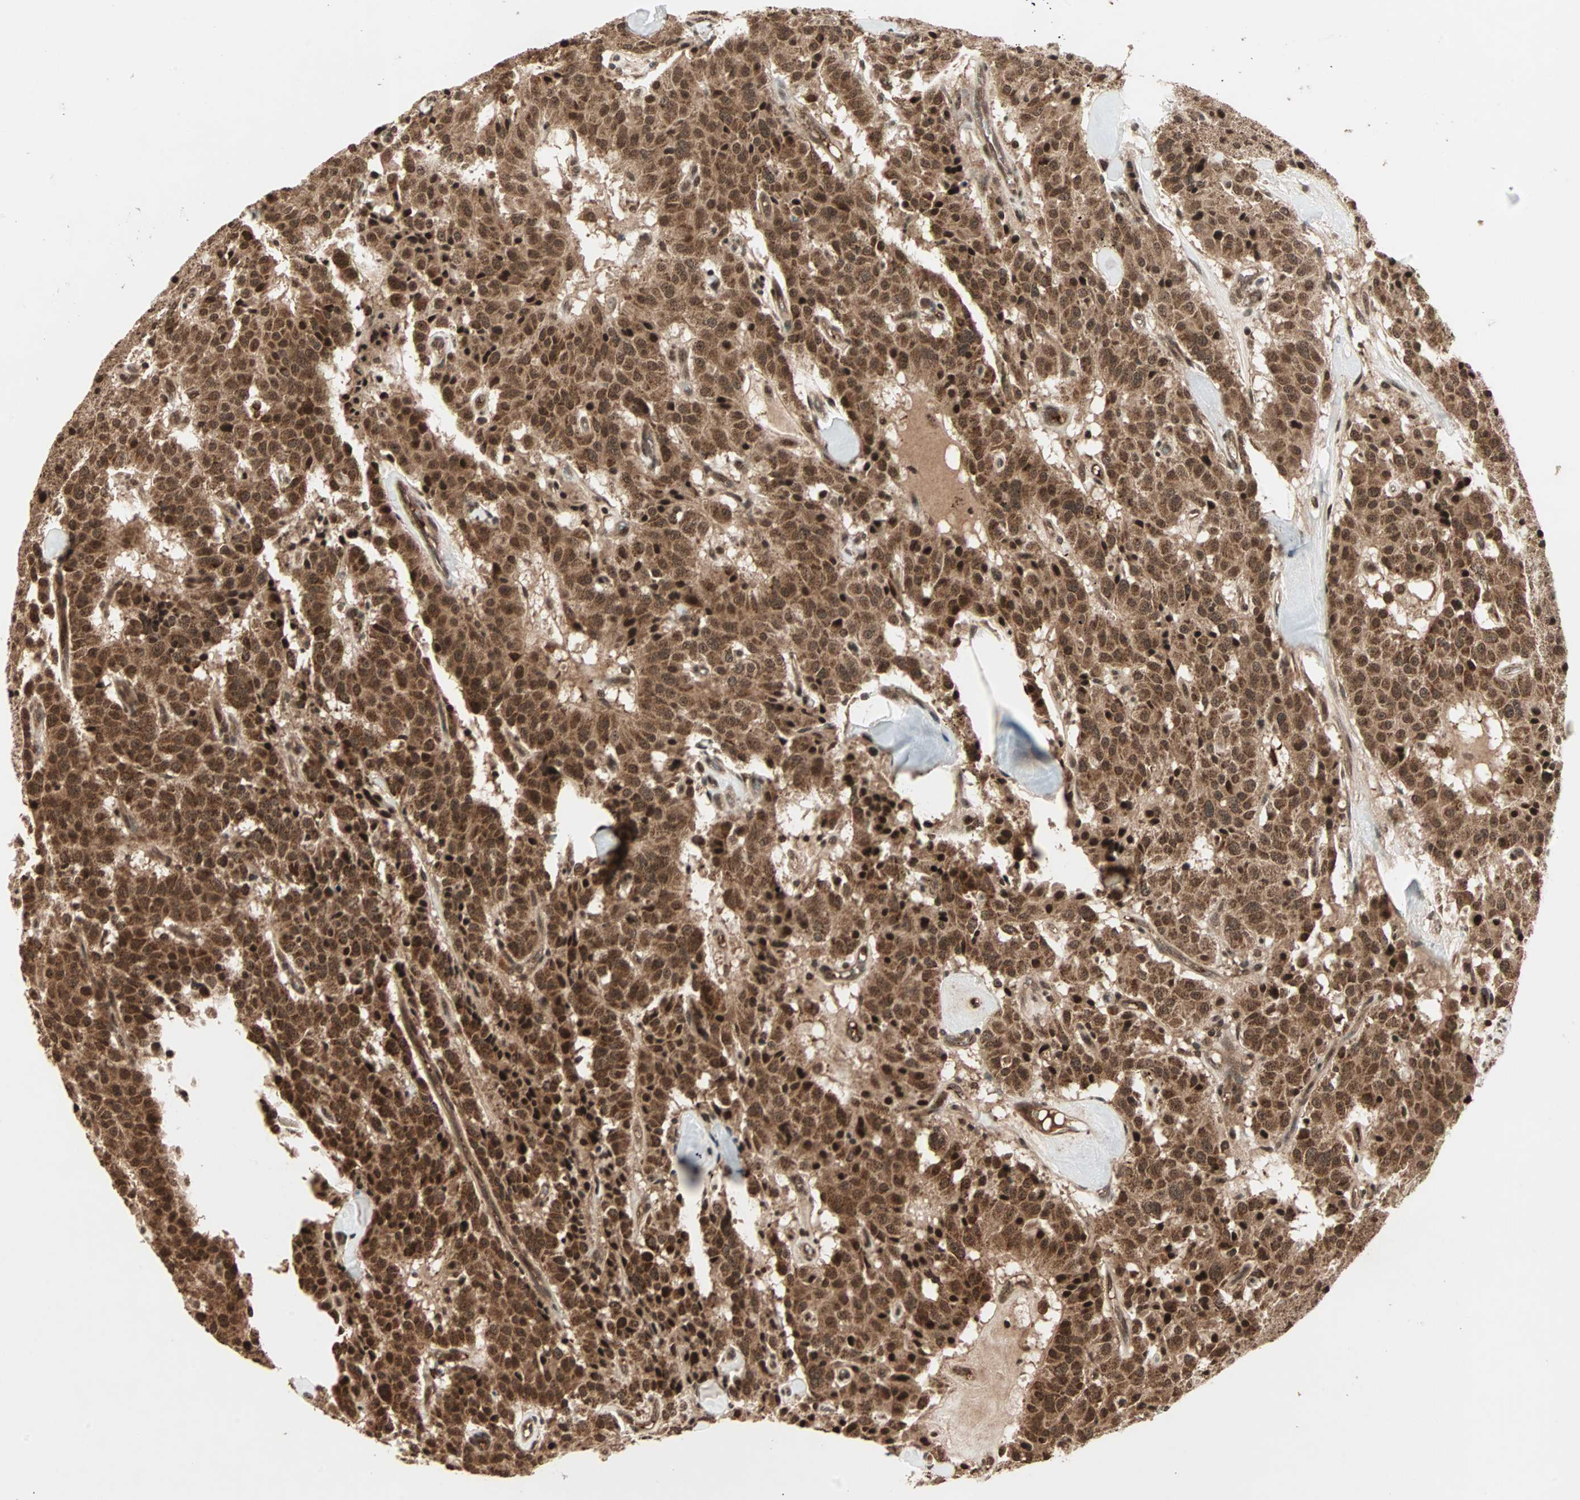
{"staining": {"intensity": "strong", "quantity": ">75%", "location": "cytoplasmic/membranous,nuclear"}, "tissue": "carcinoid", "cell_type": "Tumor cells", "image_type": "cancer", "snomed": [{"axis": "morphology", "description": "Carcinoid, malignant, NOS"}, {"axis": "topography", "description": "Lung"}], "caption": "The micrograph demonstrates staining of malignant carcinoid, revealing strong cytoplasmic/membranous and nuclear protein positivity (brown color) within tumor cells.", "gene": "RFFL", "patient": {"sex": "male", "age": 30}}